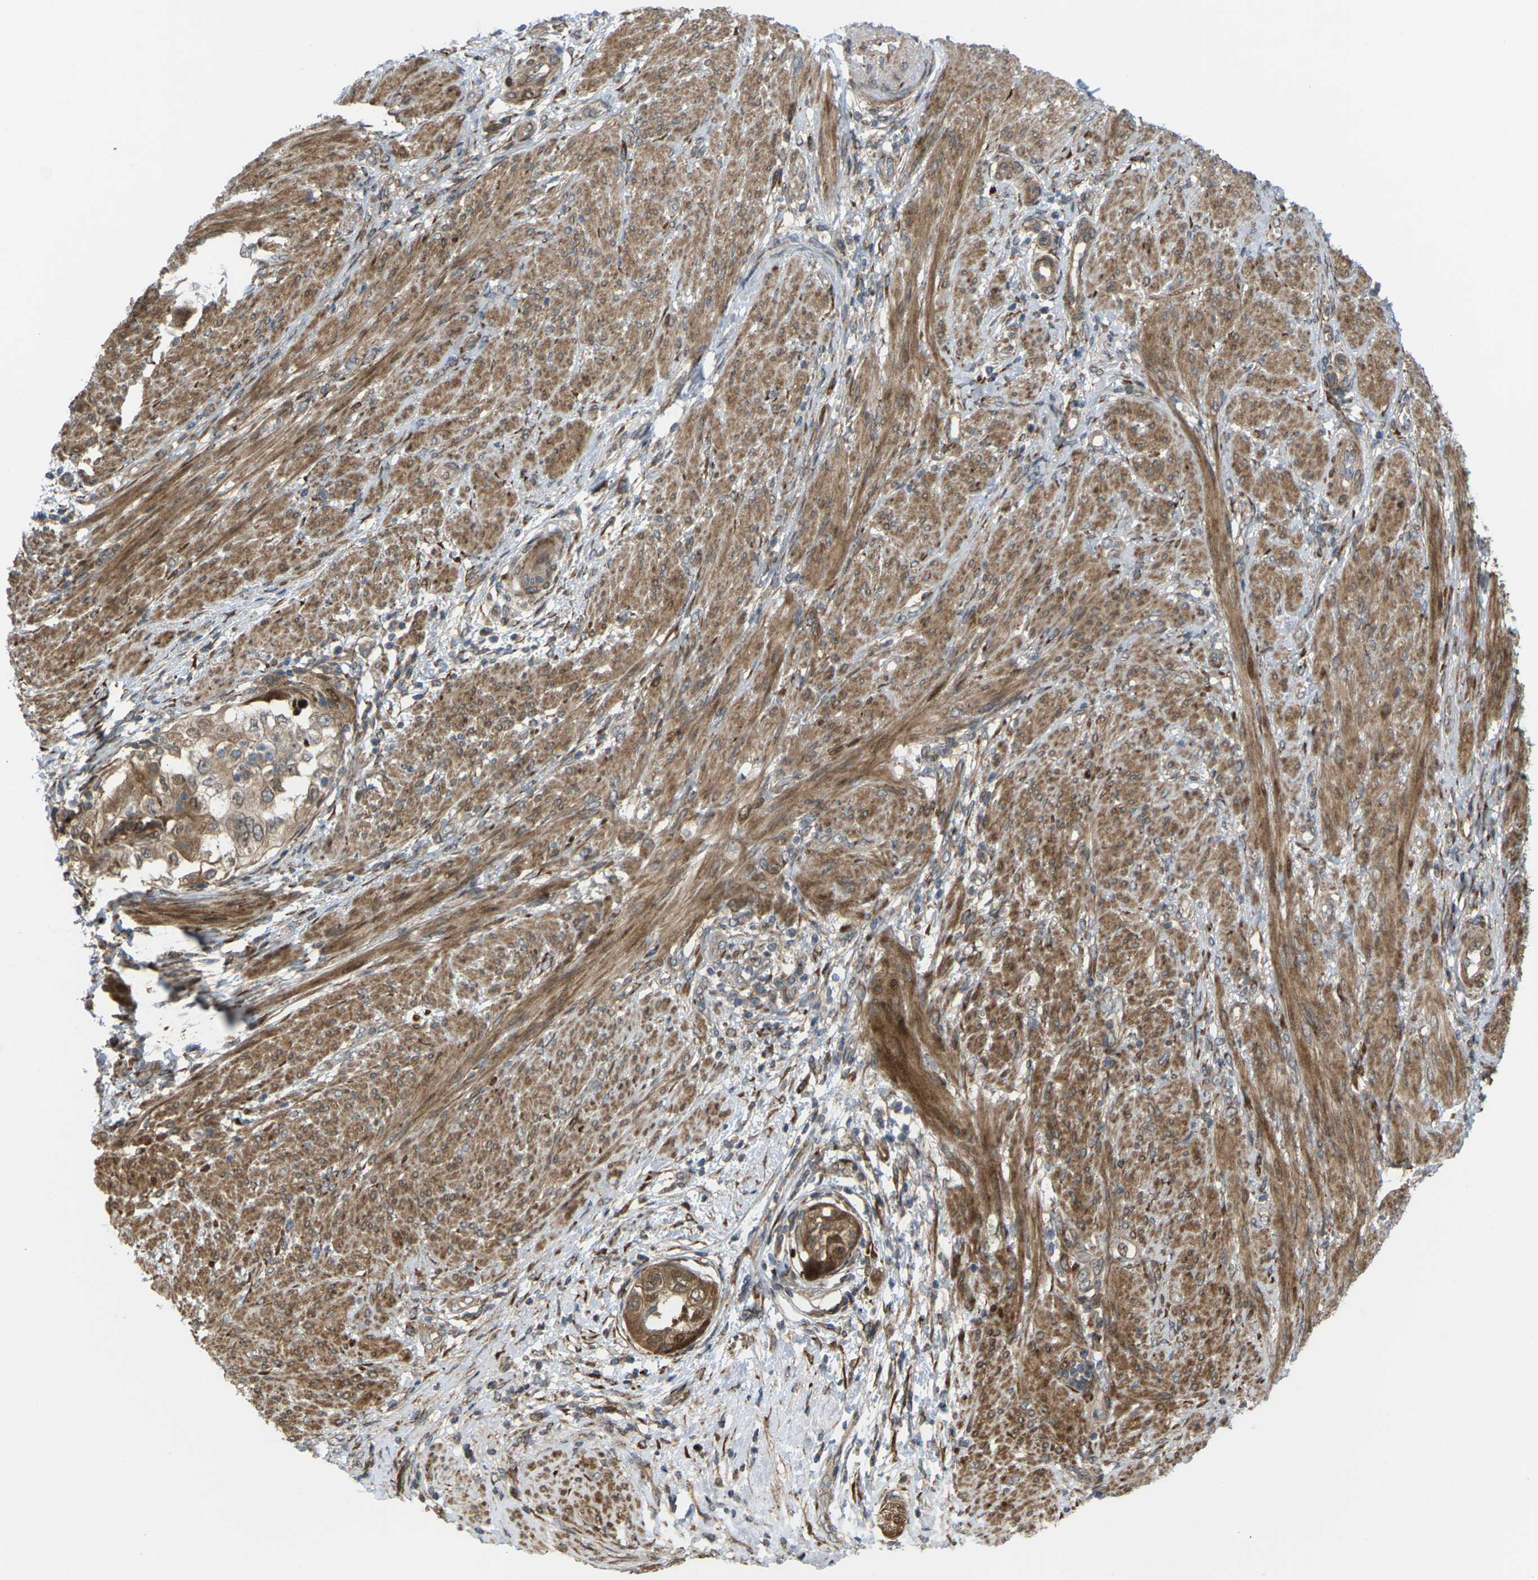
{"staining": {"intensity": "moderate", "quantity": ">75%", "location": "cytoplasmic/membranous,nuclear"}, "tissue": "endometrial cancer", "cell_type": "Tumor cells", "image_type": "cancer", "snomed": [{"axis": "morphology", "description": "Adenocarcinoma, NOS"}, {"axis": "topography", "description": "Endometrium"}], "caption": "Protein analysis of endometrial adenocarcinoma tissue shows moderate cytoplasmic/membranous and nuclear staining in approximately >75% of tumor cells.", "gene": "ROBO1", "patient": {"sex": "female", "age": 85}}